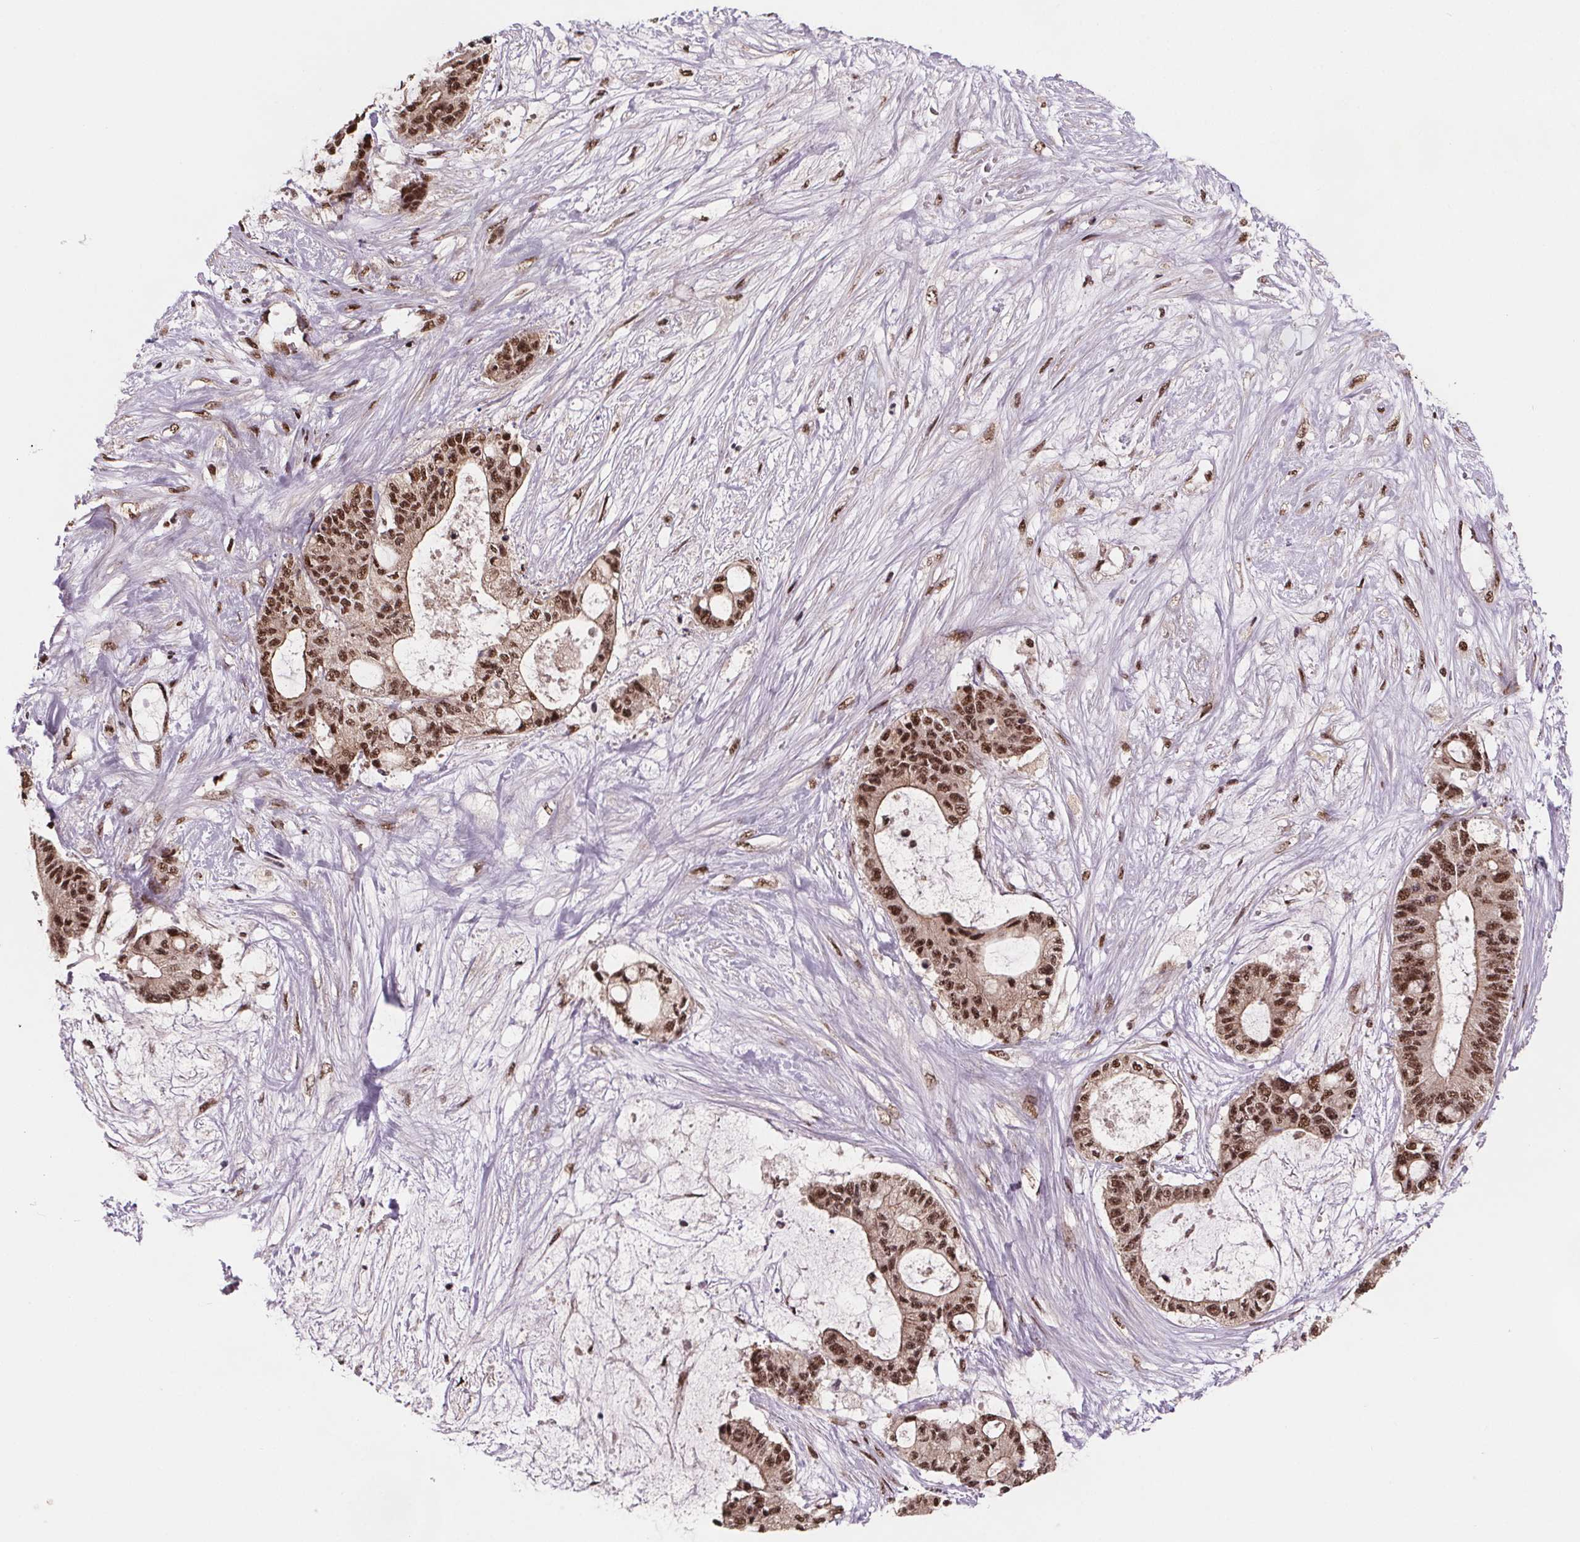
{"staining": {"intensity": "moderate", "quantity": ">75%", "location": "nuclear"}, "tissue": "liver cancer", "cell_type": "Tumor cells", "image_type": "cancer", "snomed": [{"axis": "morphology", "description": "Normal tissue, NOS"}, {"axis": "morphology", "description": "Cholangiocarcinoma"}, {"axis": "topography", "description": "Liver"}, {"axis": "topography", "description": "Peripheral nerve tissue"}], "caption": "Protein expression analysis of human liver cancer (cholangiocarcinoma) reveals moderate nuclear positivity in about >75% of tumor cells.", "gene": "JARID2", "patient": {"sex": "female", "age": 73}}